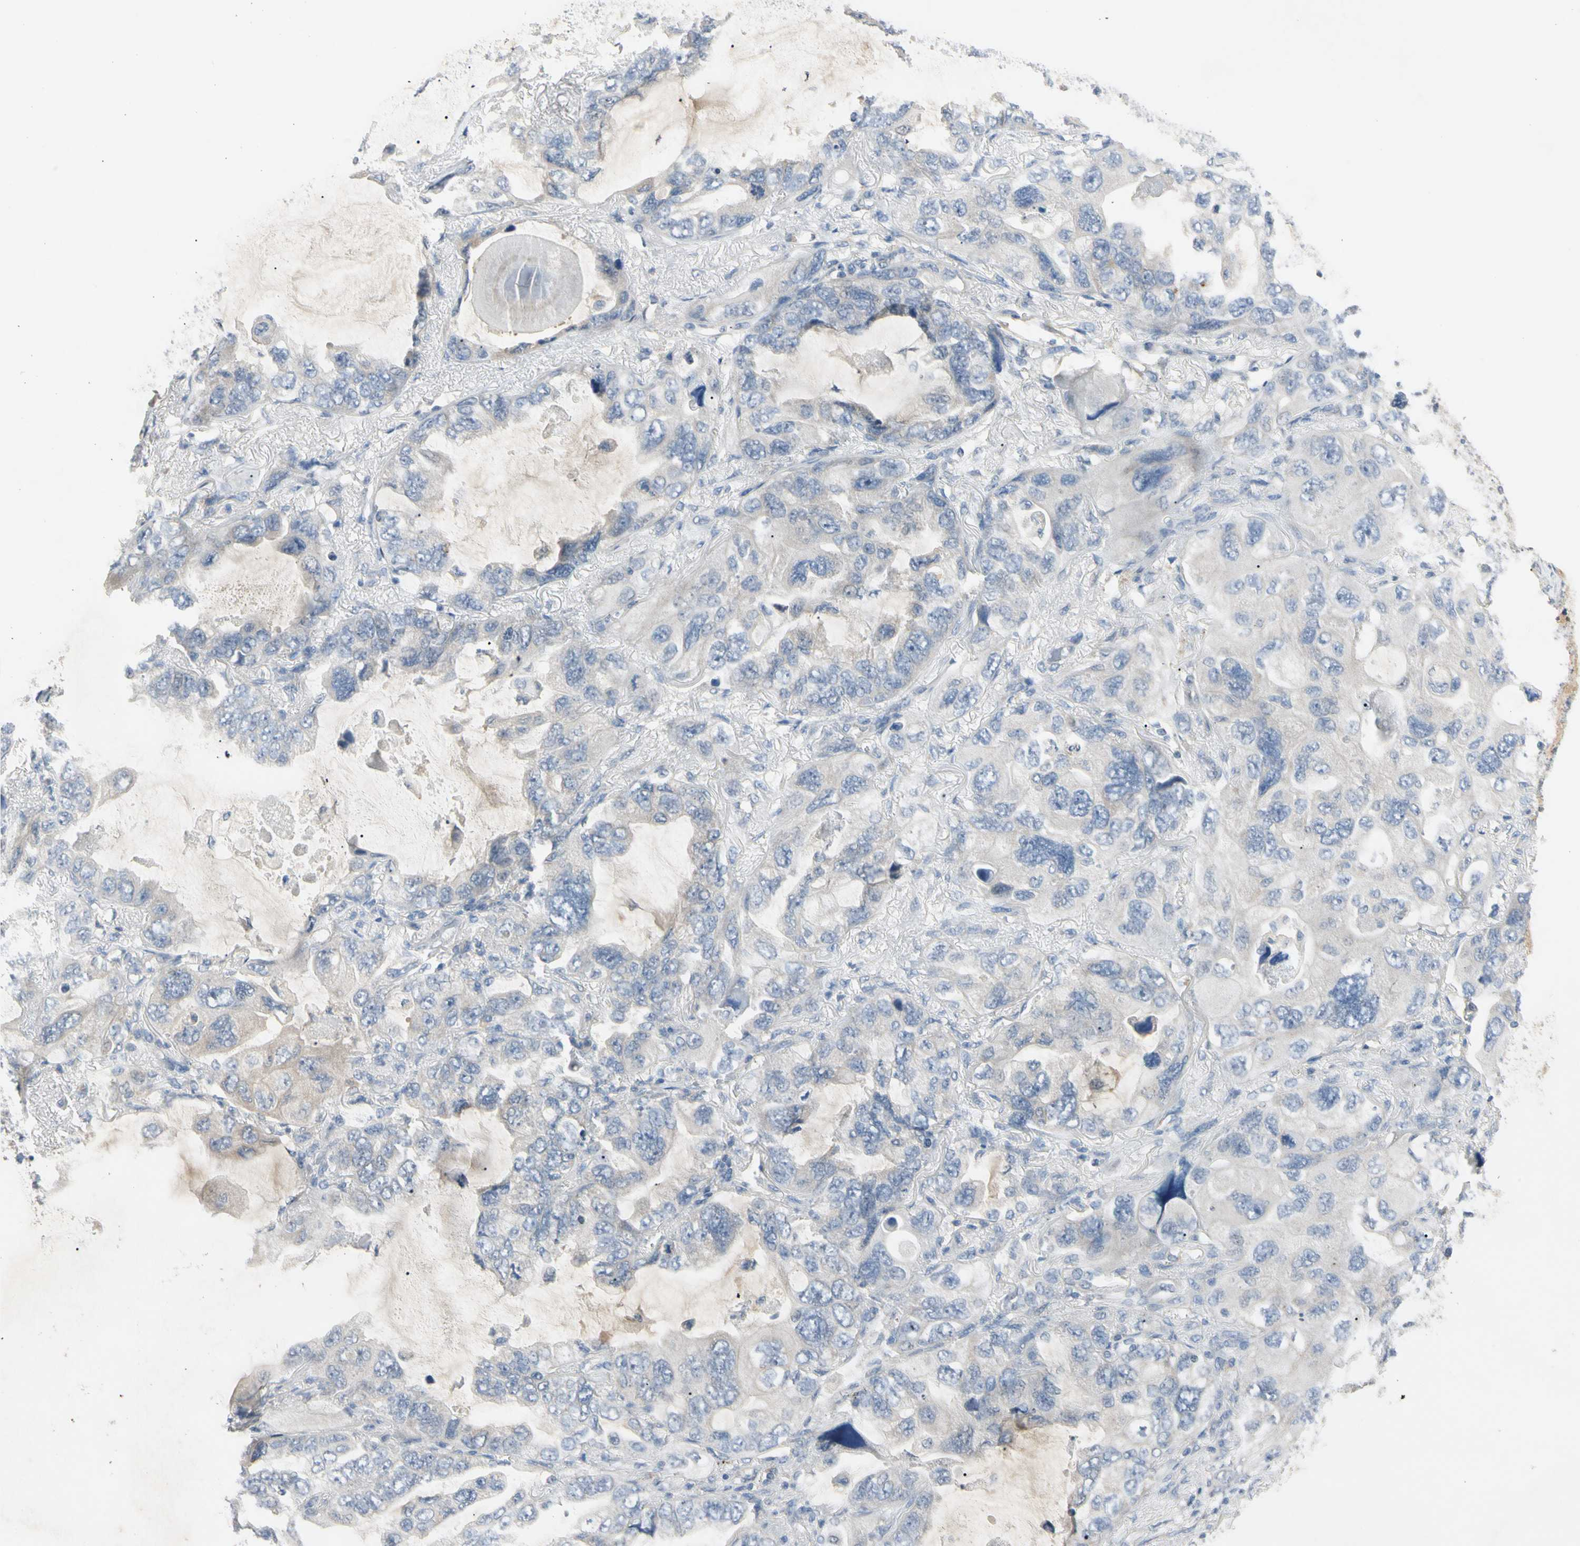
{"staining": {"intensity": "weak", "quantity": "<25%", "location": "cytoplasmic/membranous"}, "tissue": "lung cancer", "cell_type": "Tumor cells", "image_type": "cancer", "snomed": [{"axis": "morphology", "description": "Squamous cell carcinoma, NOS"}, {"axis": "topography", "description": "Lung"}], "caption": "Immunohistochemistry (IHC) of lung cancer demonstrates no staining in tumor cells.", "gene": "PRSS21", "patient": {"sex": "female", "age": 73}}